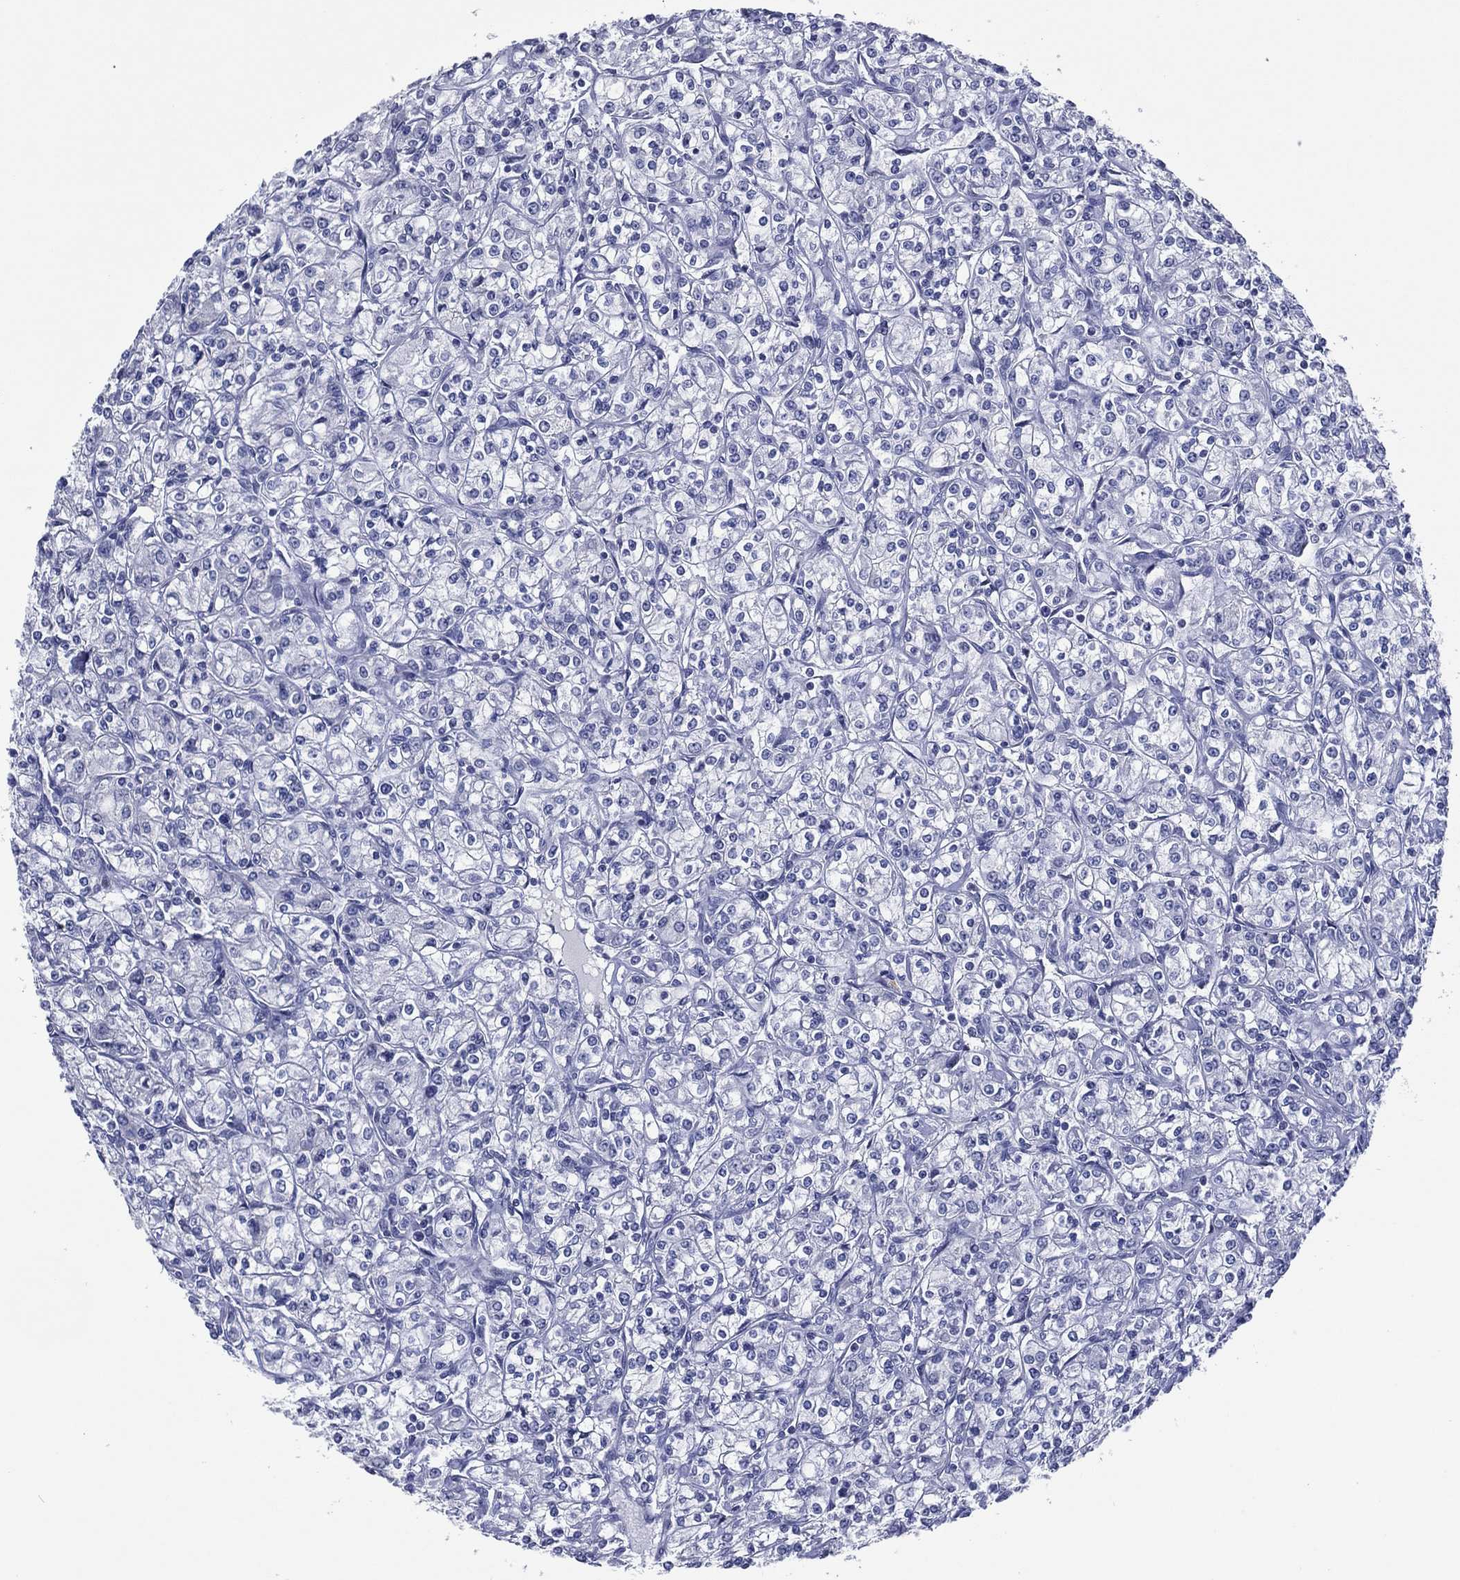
{"staining": {"intensity": "negative", "quantity": "none", "location": "none"}, "tissue": "renal cancer", "cell_type": "Tumor cells", "image_type": "cancer", "snomed": [{"axis": "morphology", "description": "Adenocarcinoma, NOS"}, {"axis": "topography", "description": "Kidney"}], "caption": "Human renal cancer (adenocarcinoma) stained for a protein using immunohistochemistry demonstrates no expression in tumor cells.", "gene": "TRIM31", "patient": {"sex": "male", "age": 77}}